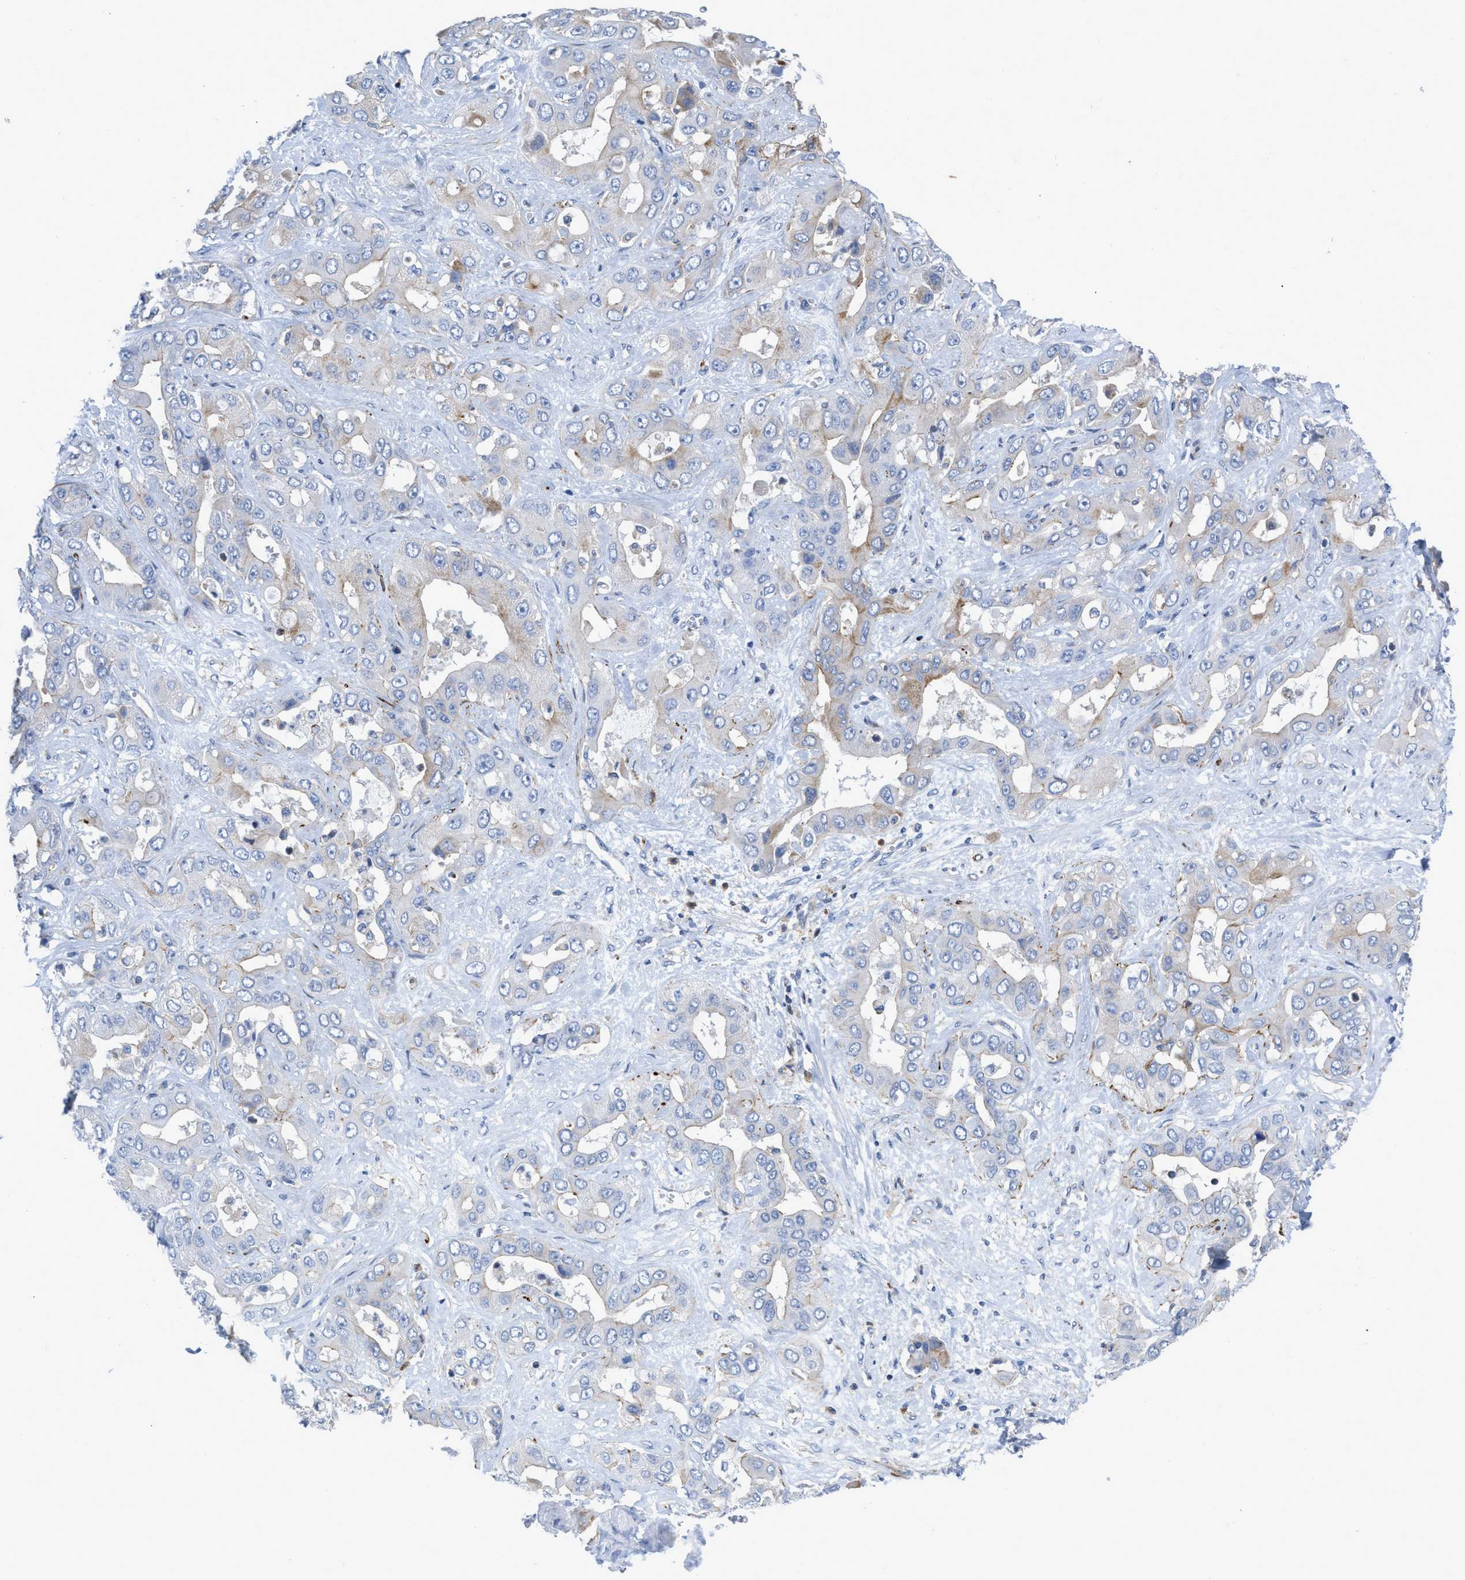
{"staining": {"intensity": "moderate", "quantity": "<25%", "location": "cytoplasmic/membranous"}, "tissue": "liver cancer", "cell_type": "Tumor cells", "image_type": "cancer", "snomed": [{"axis": "morphology", "description": "Cholangiocarcinoma"}, {"axis": "topography", "description": "Liver"}], "caption": "A brown stain shows moderate cytoplasmic/membranous expression of a protein in liver cholangiocarcinoma tumor cells. (IHC, brightfield microscopy, high magnification).", "gene": "PRMT2", "patient": {"sex": "female", "age": 52}}